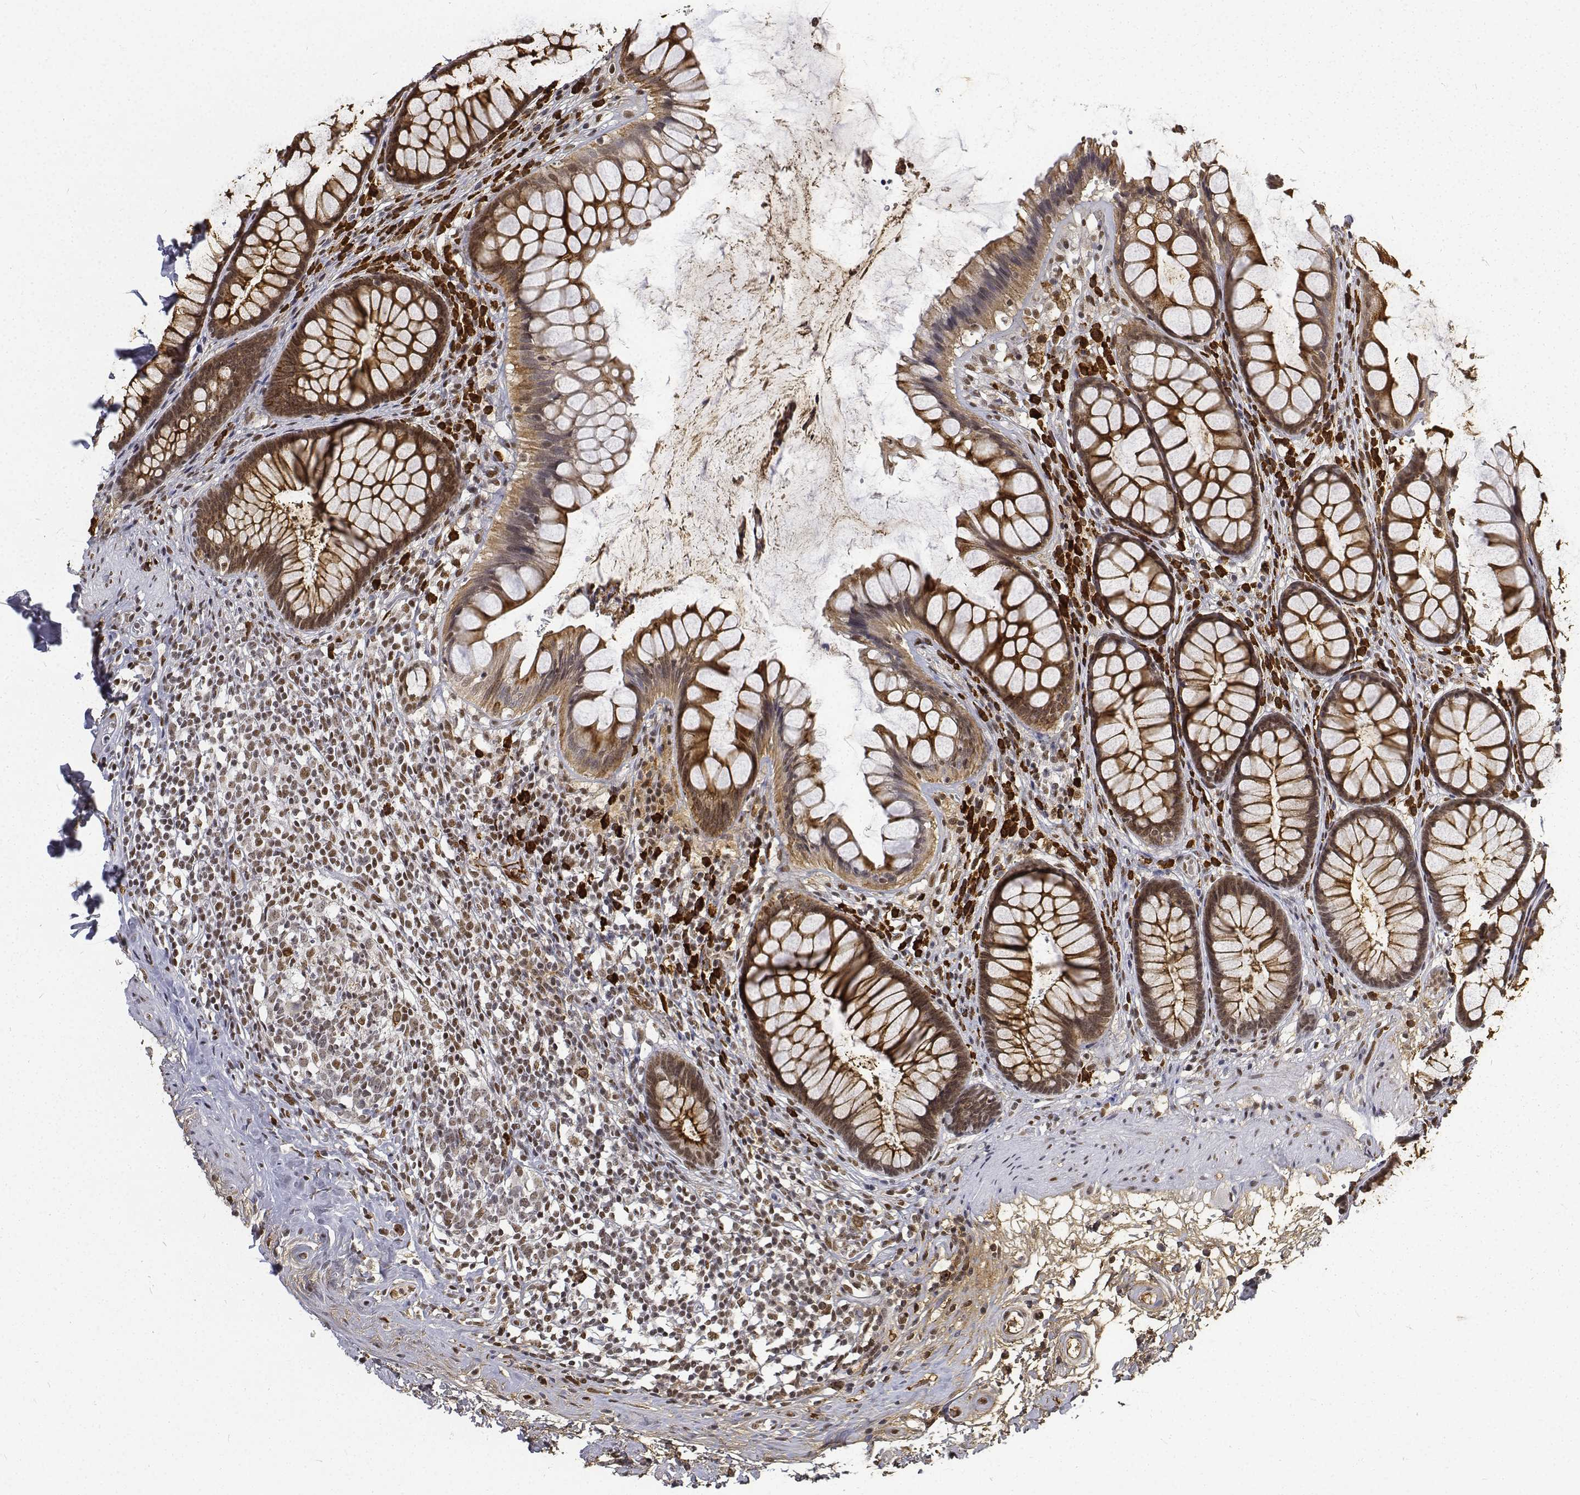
{"staining": {"intensity": "moderate", "quantity": ">75%", "location": "cytoplasmic/membranous,nuclear"}, "tissue": "rectum", "cell_type": "Glandular cells", "image_type": "normal", "snomed": [{"axis": "morphology", "description": "Normal tissue, NOS"}, {"axis": "topography", "description": "Rectum"}], "caption": "Immunohistochemical staining of unremarkable rectum reveals >75% levels of moderate cytoplasmic/membranous,nuclear protein expression in approximately >75% of glandular cells.", "gene": "ATRX", "patient": {"sex": "male", "age": 72}}